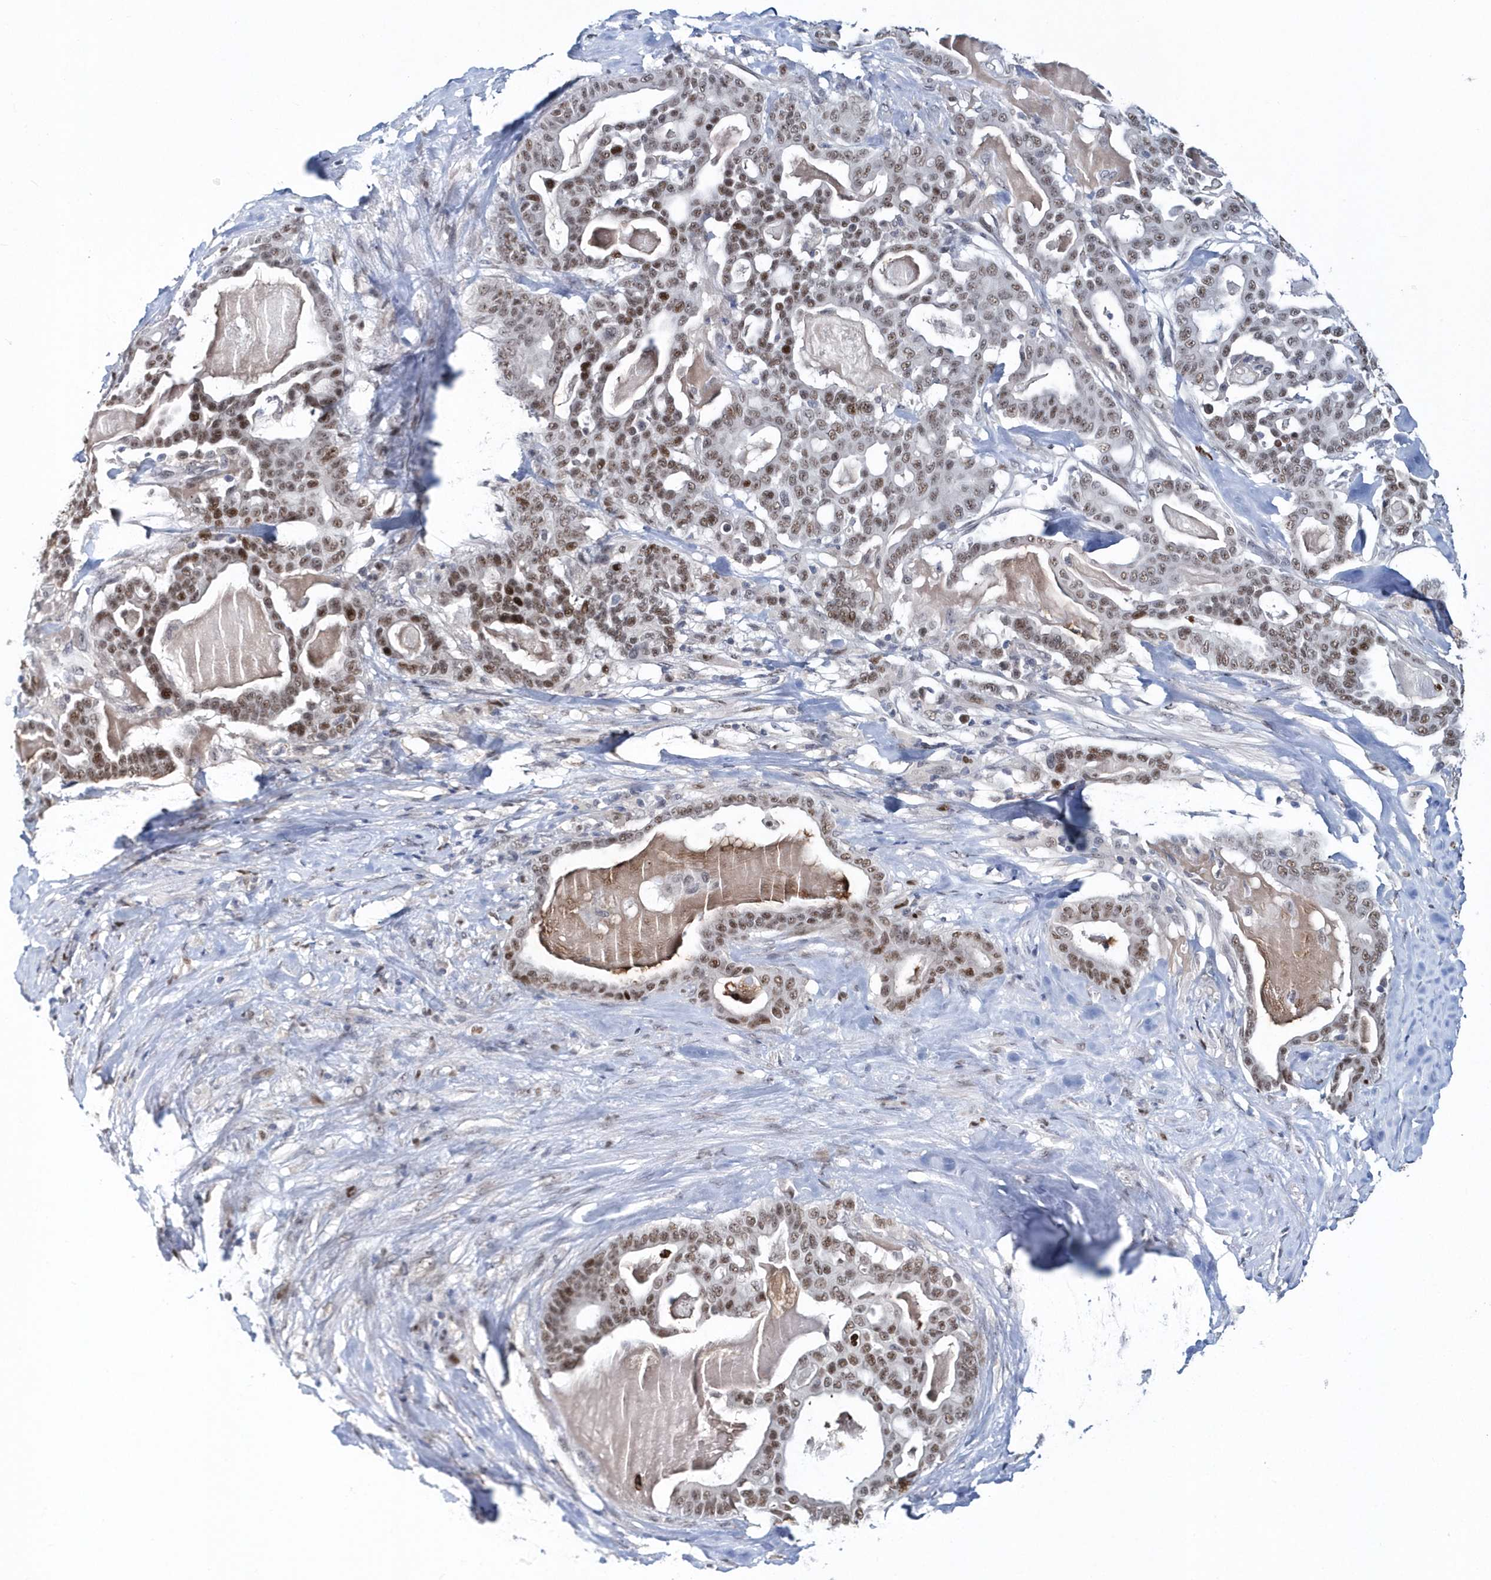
{"staining": {"intensity": "moderate", "quantity": ">75%", "location": "nuclear"}, "tissue": "pancreatic cancer", "cell_type": "Tumor cells", "image_type": "cancer", "snomed": [{"axis": "morphology", "description": "Adenocarcinoma, NOS"}, {"axis": "topography", "description": "Pancreas"}], "caption": "A high-resolution histopathology image shows IHC staining of pancreatic cancer (adenocarcinoma), which displays moderate nuclear expression in approximately >75% of tumor cells.", "gene": "ASCL4", "patient": {"sex": "male", "age": 63}}